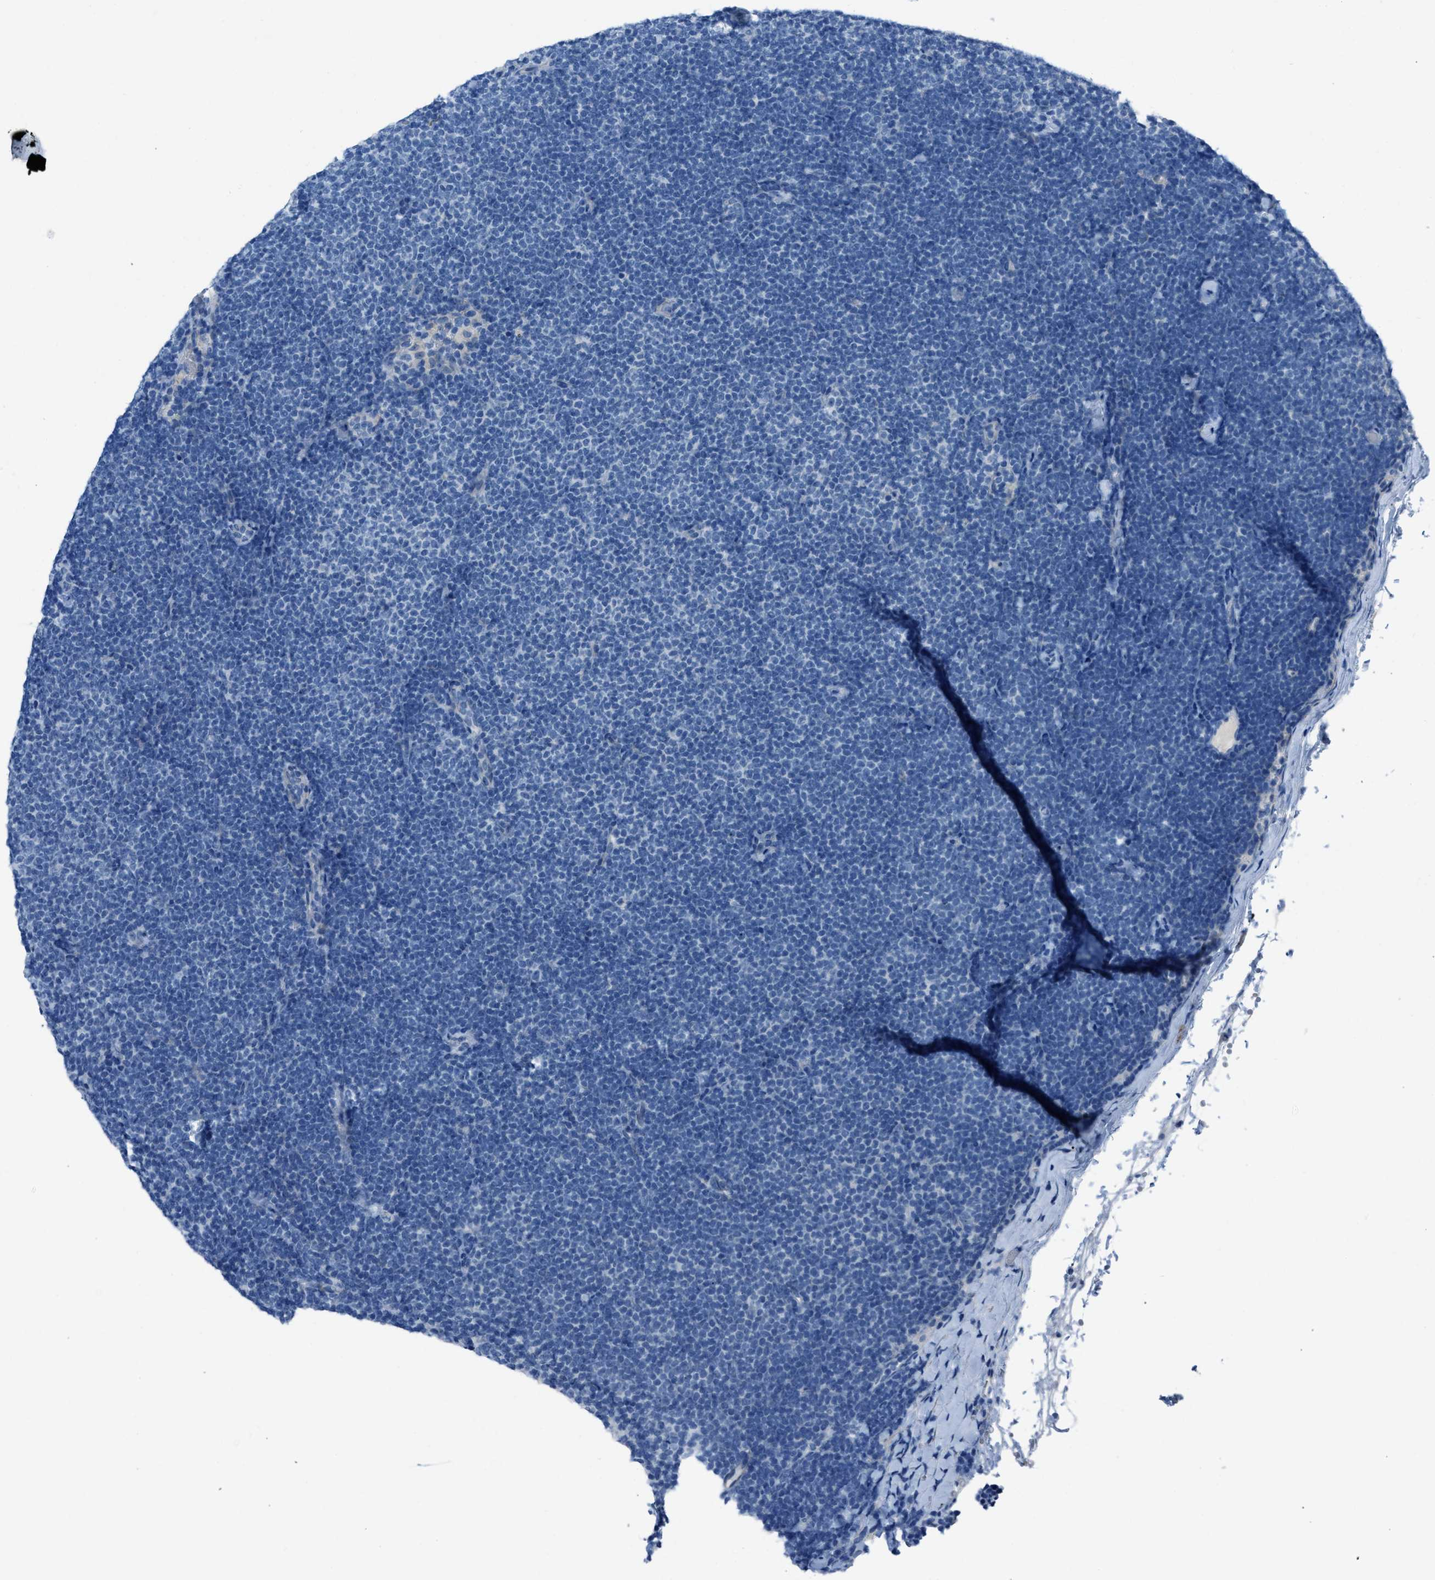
{"staining": {"intensity": "negative", "quantity": "none", "location": "none"}, "tissue": "lymphoma", "cell_type": "Tumor cells", "image_type": "cancer", "snomed": [{"axis": "morphology", "description": "Malignant lymphoma, non-Hodgkin's type, Low grade"}, {"axis": "topography", "description": "Lymph node"}], "caption": "Protein analysis of lymphoma displays no significant expression in tumor cells.", "gene": "SPATC1L", "patient": {"sex": "female", "age": 53}}